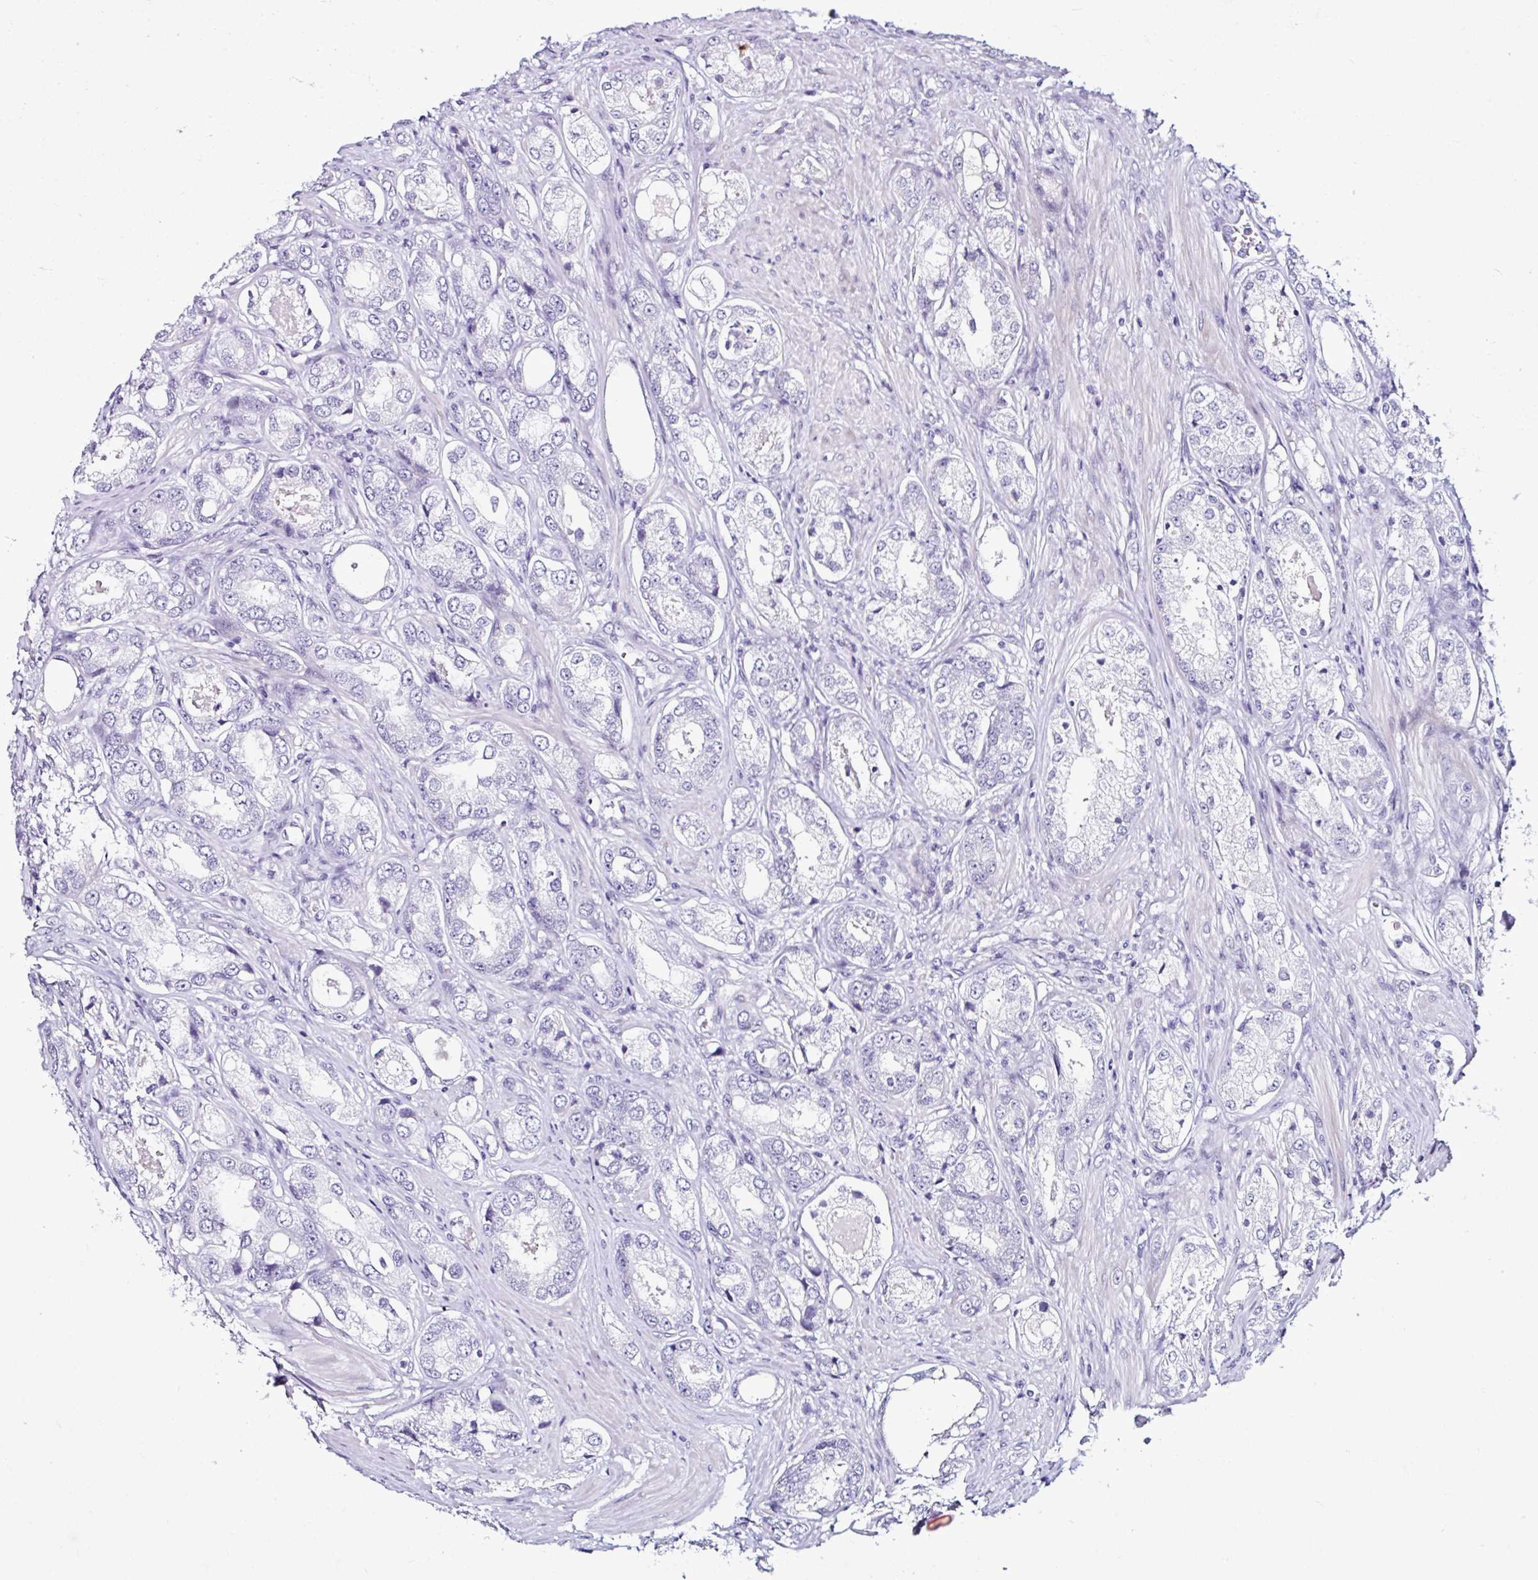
{"staining": {"intensity": "negative", "quantity": "none", "location": "none"}, "tissue": "prostate cancer", "cell_type": "Tumor cells", "image_type": "cancer", "snomed": [{"axis": "morphology", "description": "Adenocarcinoma, Low grade"}, {"axis": "topography", "description": "Prostate"}], "caption": "Immunohistochemistry (IHC) of human low-grade adenocarcinoma (prostate) shows no staining in tumor cells.", "gene": "FAM153A", "patient": {"sex": "male", "age": 68}}